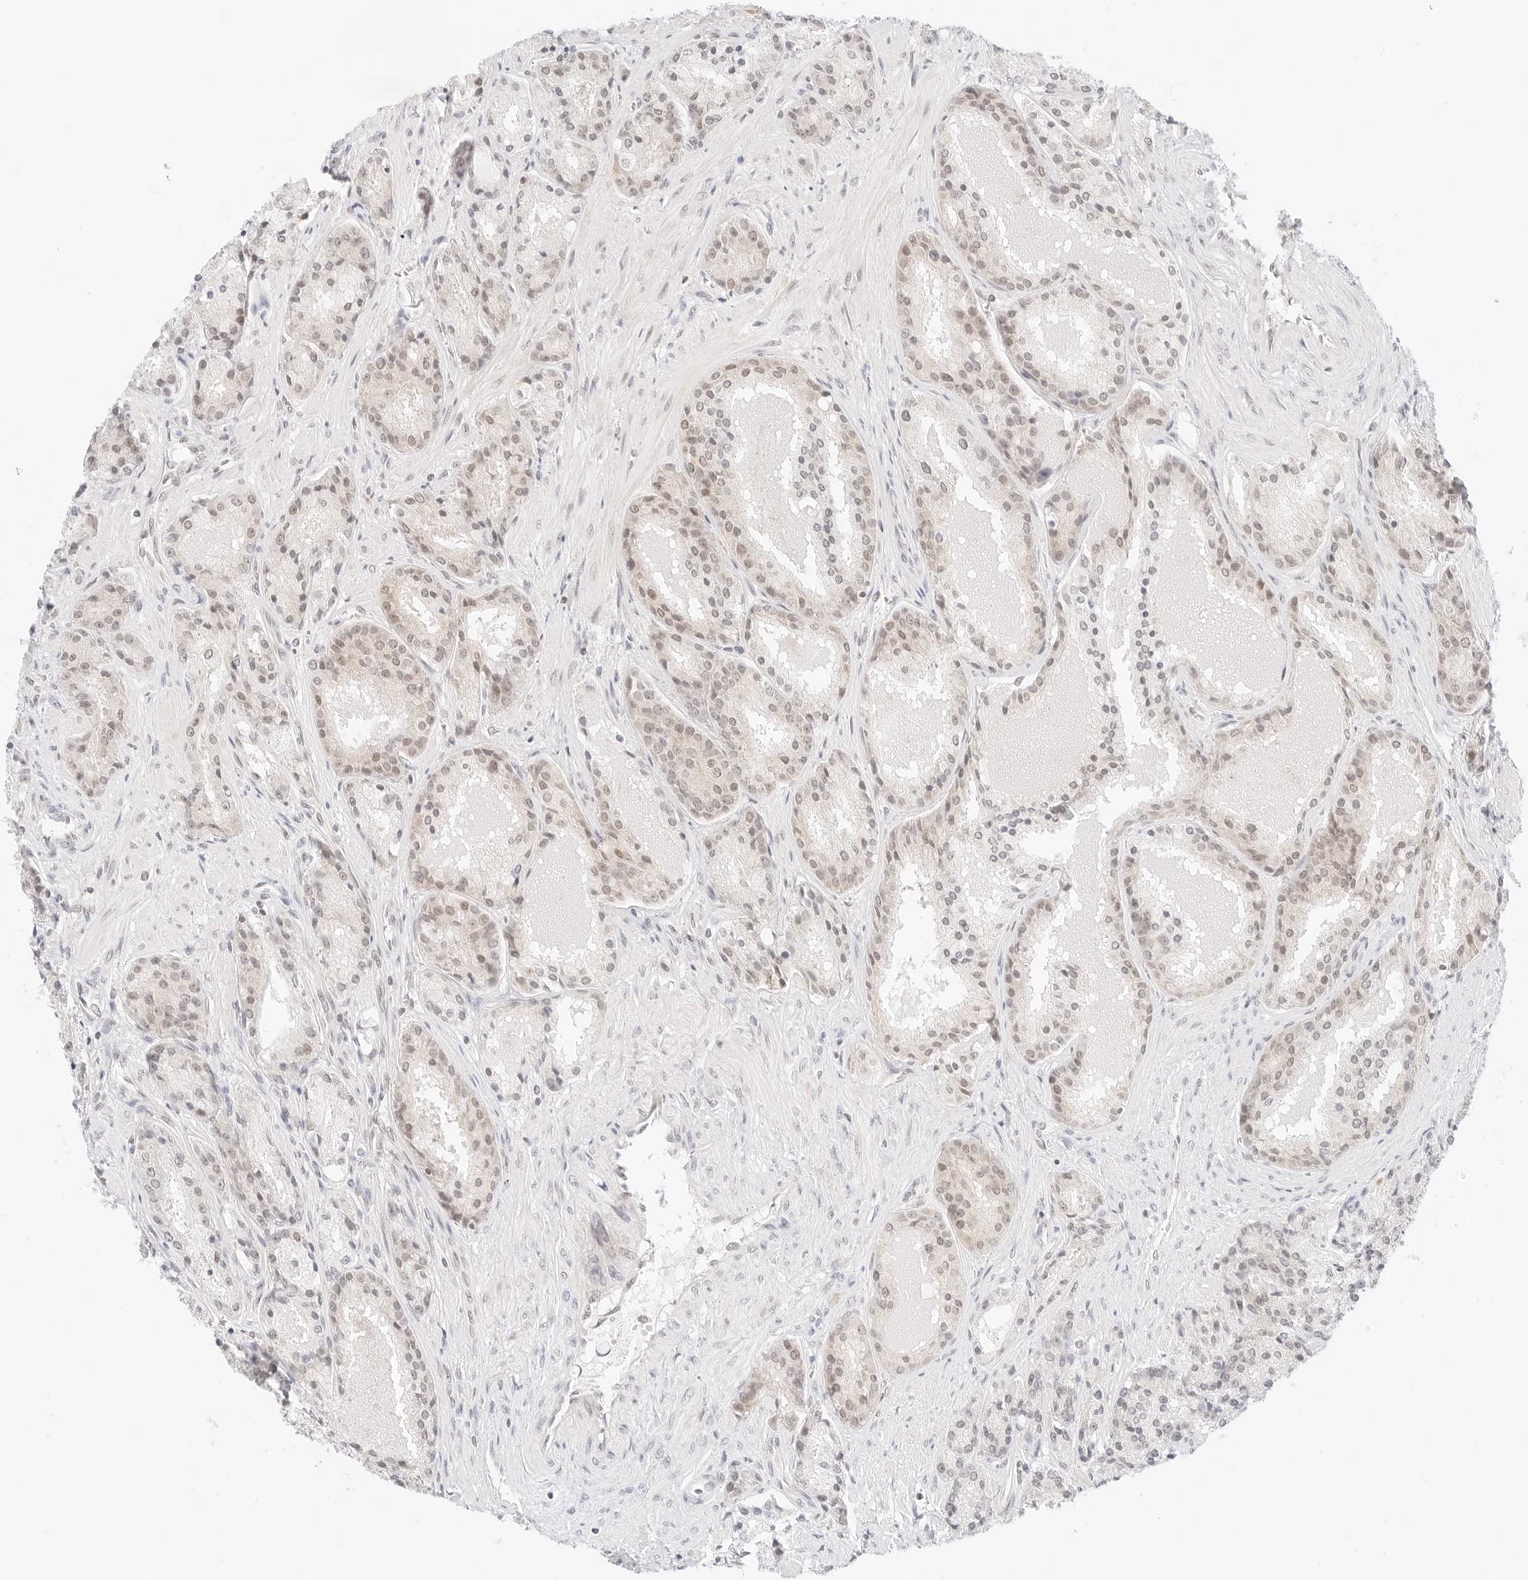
{"staining": {"intensity": "weak", "quantity": "<25%", "location": "nuclear"}, "tissue": "prostate cancer", "cell_type": "Tumor cells", "image_type": "cancer", "snomed": [{"axis": "morphology", "description": "Adenocarcinoma, High grade"}, {"axis": "topography", "description": "Prostate"}], "caption": "Tumor cells show no significant expression in high-grade adenocarcinoma (prostate). (DAB immunohistochemistry (IHC) with hematoxylin counter stain).", "gene": "POLR3C", "patient": {"sex": "male", "age": 60}}